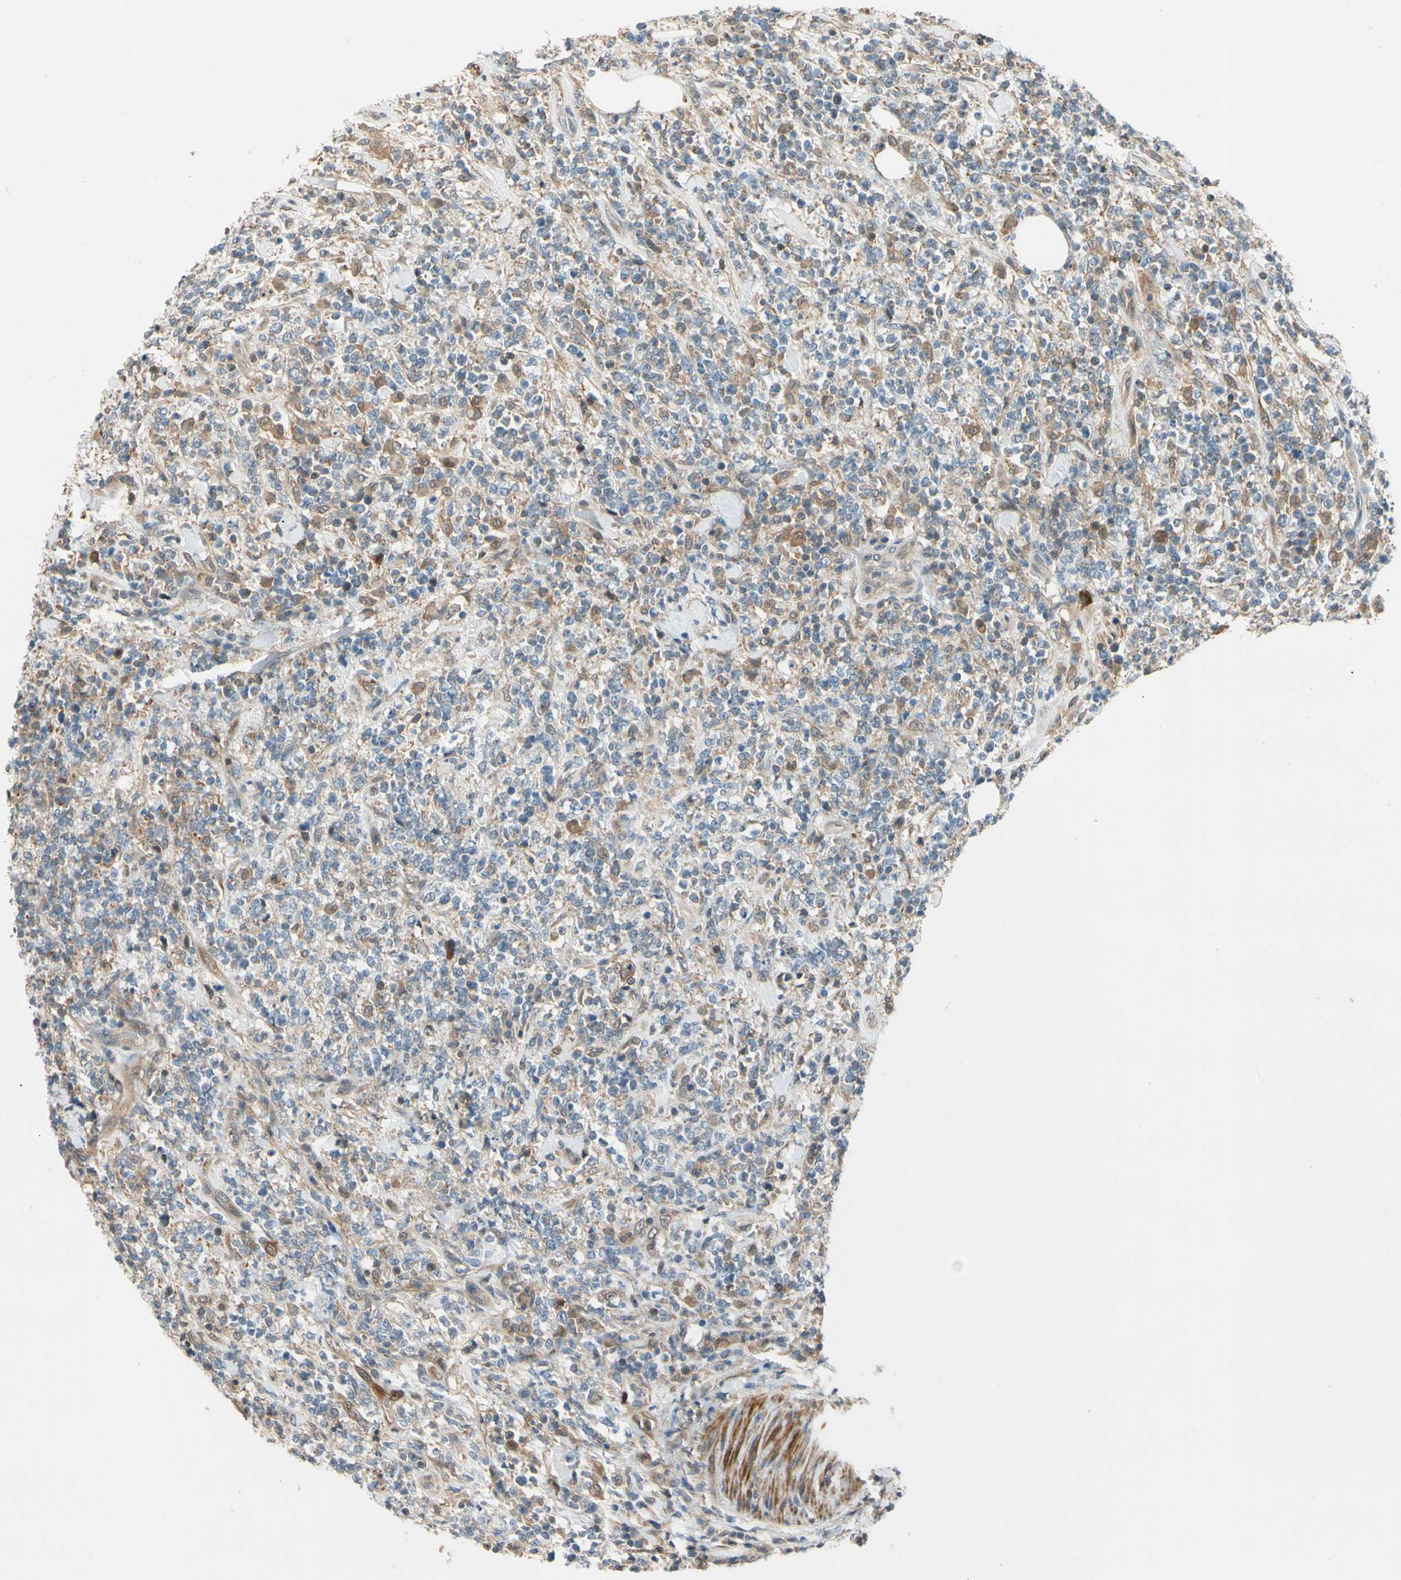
{"staining": {"intensity": "moderate", "quantity": "25%-75%", "location": "cytoplasmic/membranous"}, "tissue": "lymphoma", "cell_type": "Tumor cells", "image_type": "cancer", "snomed": [{"axis": "morphology", "description": "Malignant lymphoma, non-Hodgkin's type, High grade"}, {"axis": "topography", "description": "Soft tissue"}], "caption": "Moderate cytoplasmic/membranous expression is appreciated in approximately 25%-75% of tumor cells in lymphoma.", "gene": "WIPI1", "patient": {"sex": "male", "age": 18}}